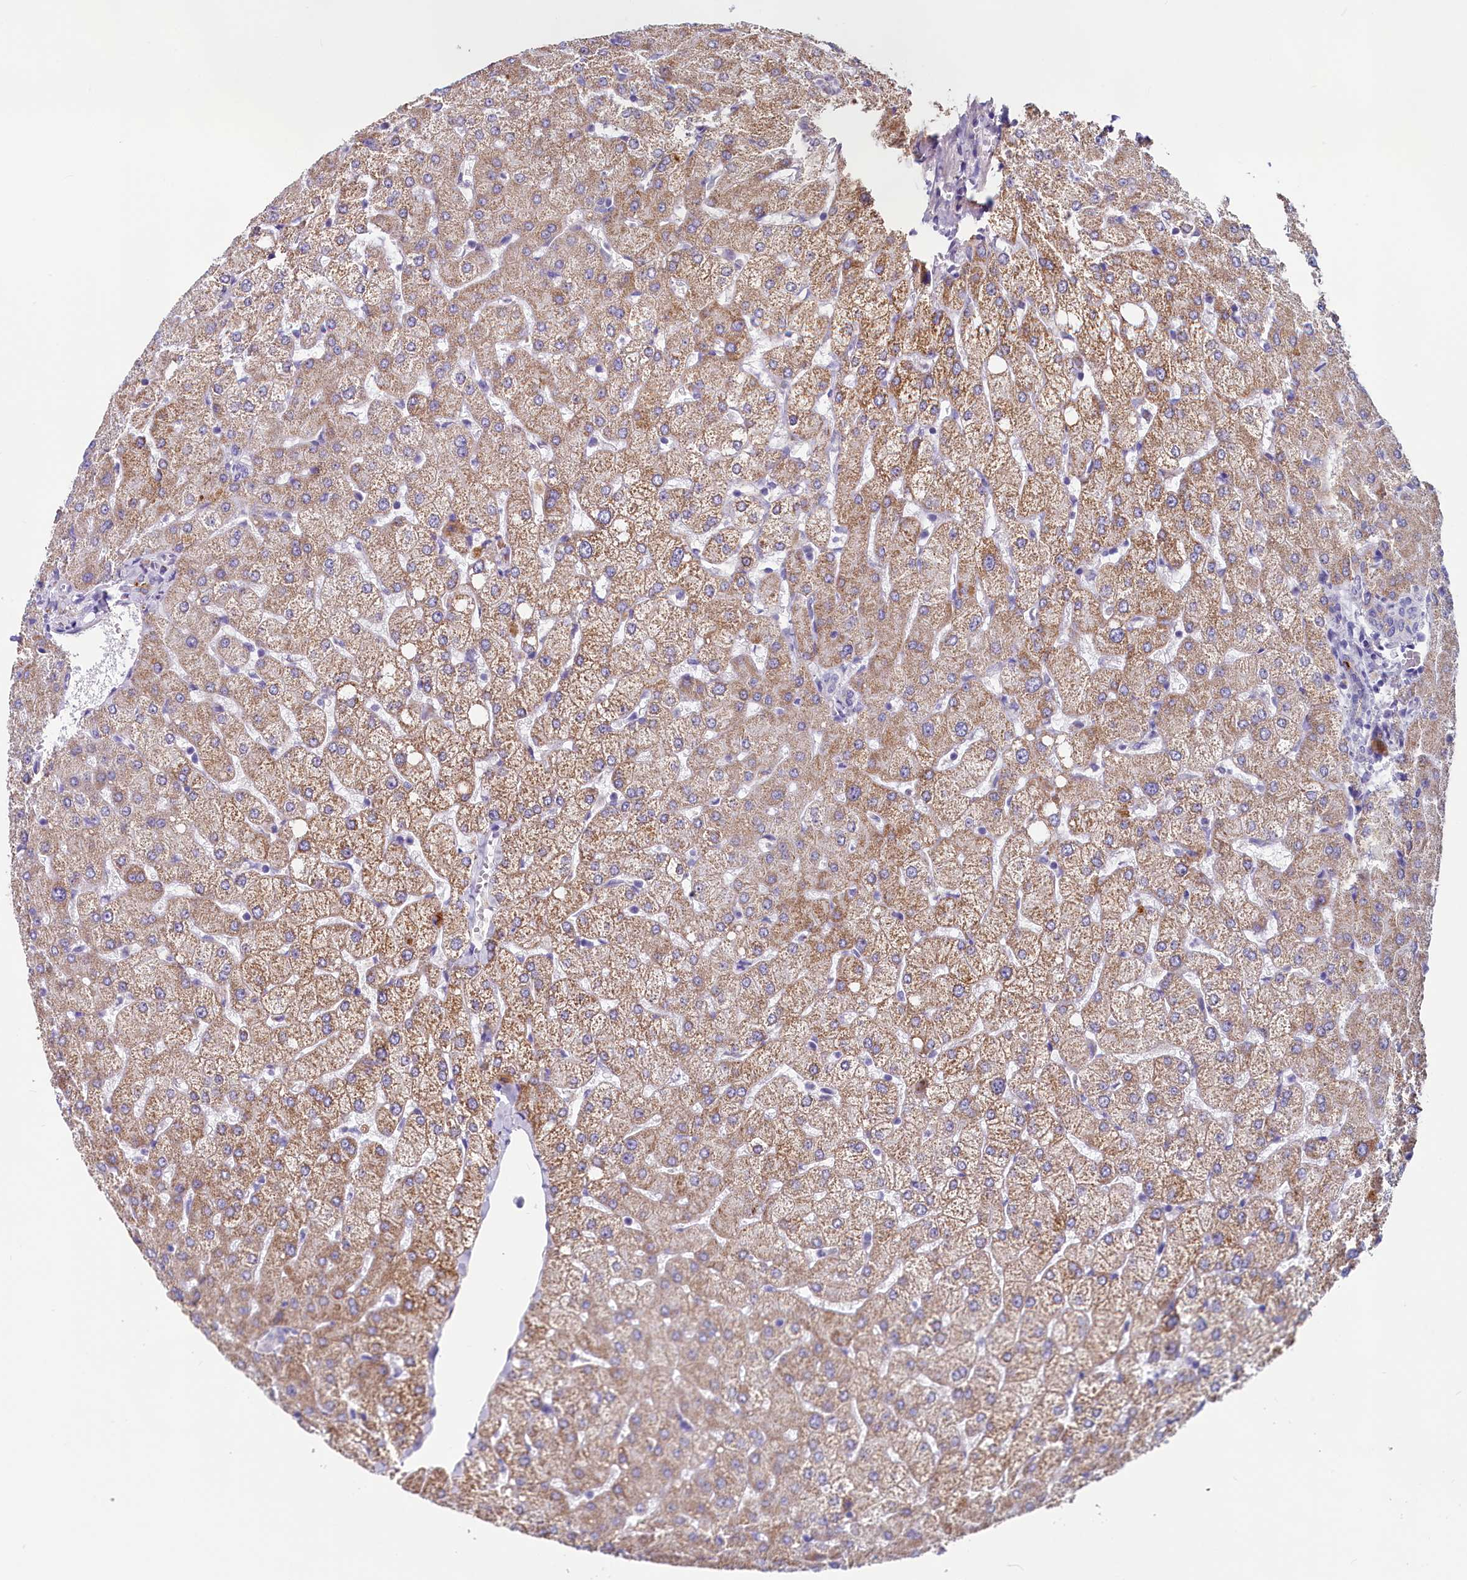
{"staining": {"intensity": "negative", "quantity": "none", "location": "none"}, "tissue": "liver", "cell_type": "Cholangiocytes", "image_type": "normal", "snomed": [{"axis": "morphology", "description": "Normal tissue, NOS"}, {"axis": "topography", "description": "Liver"}], "caption": "Human liver stained for a protein using immunohistochemistry displays no staining in cholangiocytes.", "gene": "INSC", "patient": {"sex": "female", "age": 54}}